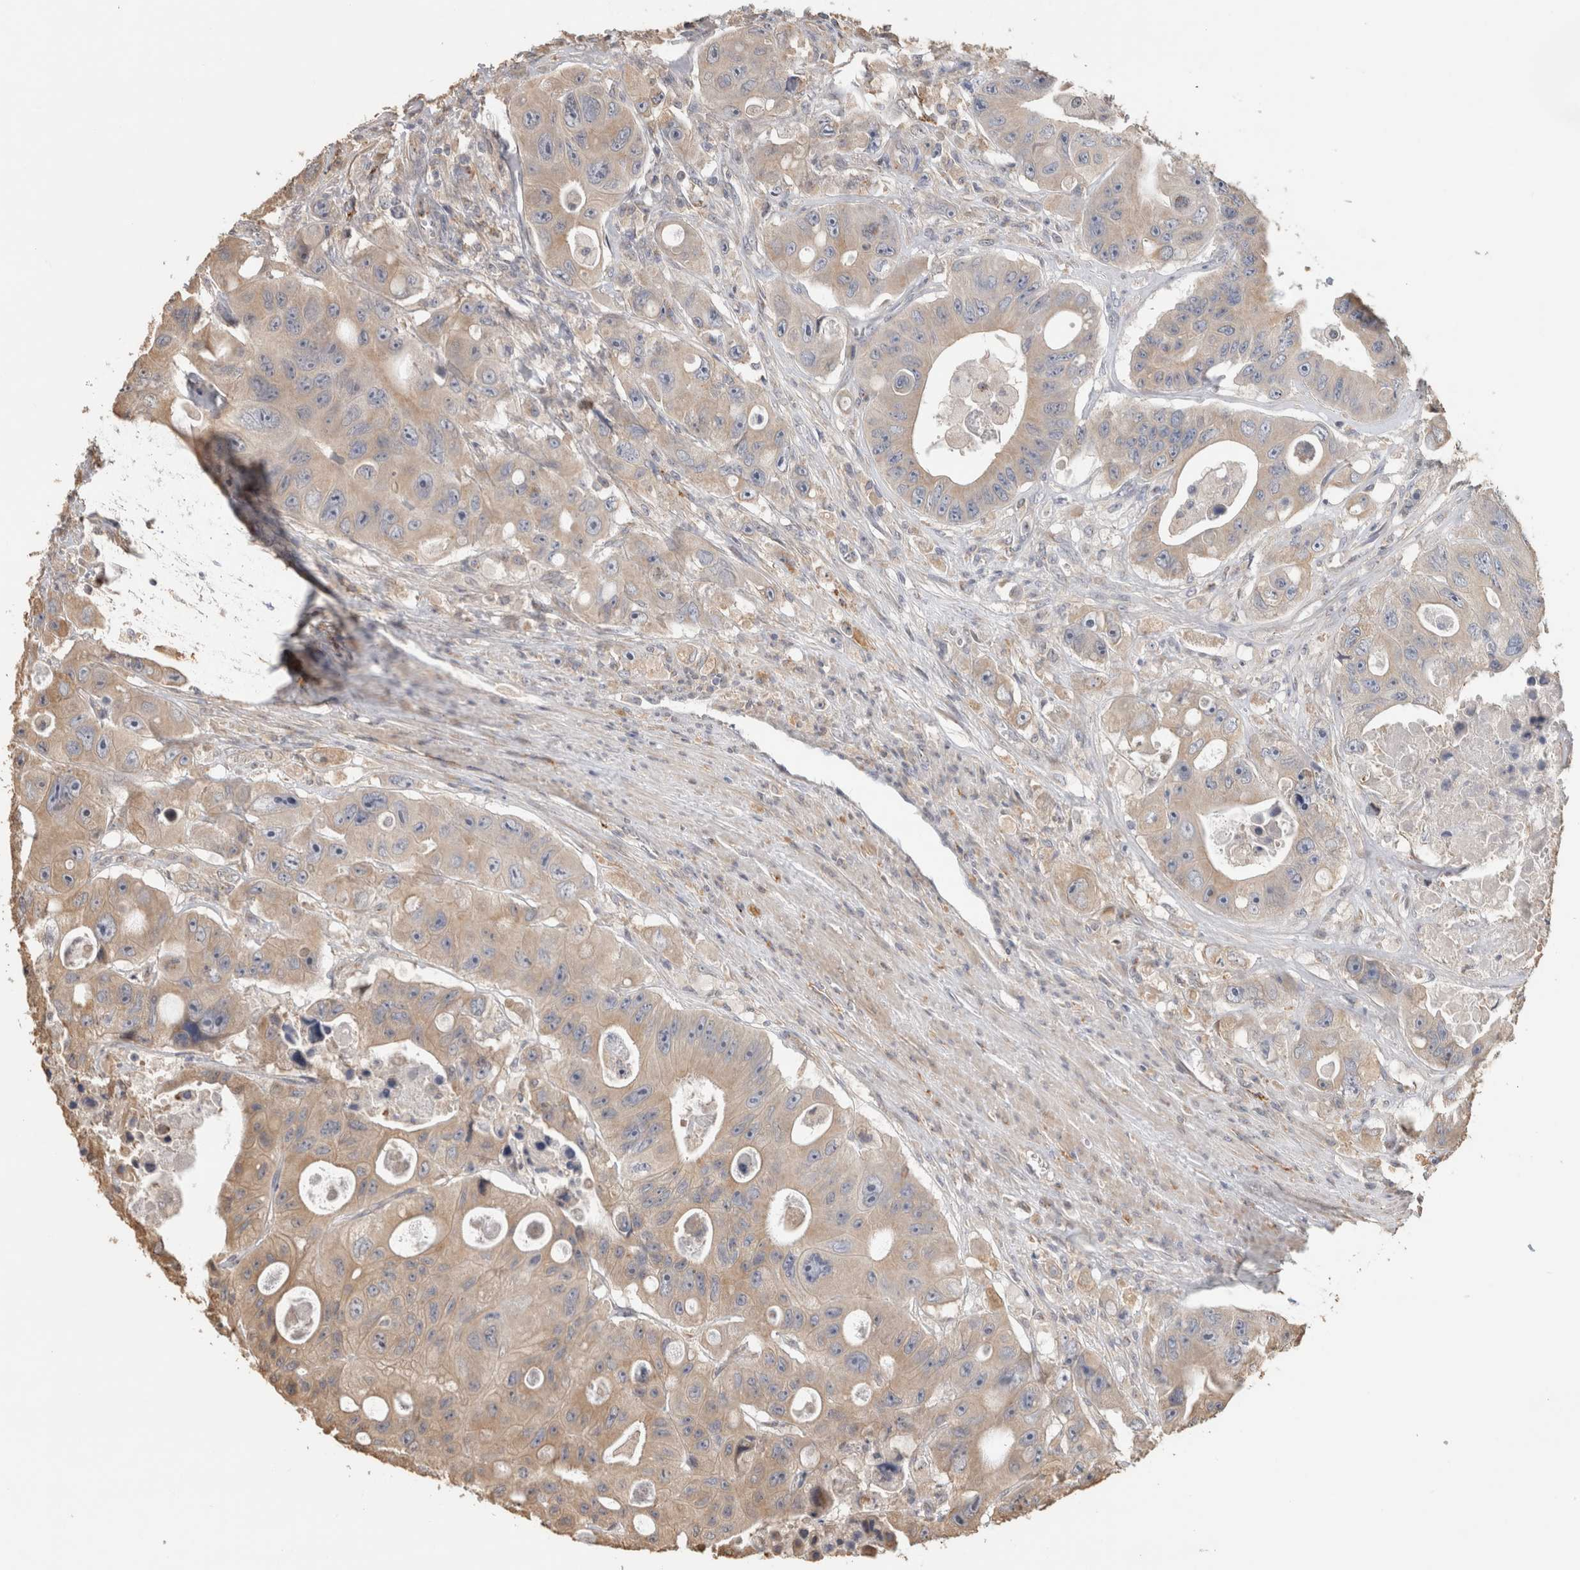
{"staining": {"intensity": "weak", "quantity": ">75%", "location": "cytoplasmic/membranous"}, "tissue": "colorectal cancer", "cell_type": "Tumor cells", "image_type": "cancer", "snomed": [{"axis": "morphology", "description": "Adenocarcinoma, NOS"}, {"axis": "topography", "description": "Colon"}], "caption": "There is low levels of weak cytoplasmic/membranous positivity in tumor cells of colorectal cancer, as demonstrated by immunohistochemical staining (brown color).", "gene": "CLIP1", "patient": {"sex": "female", "age": 46}}